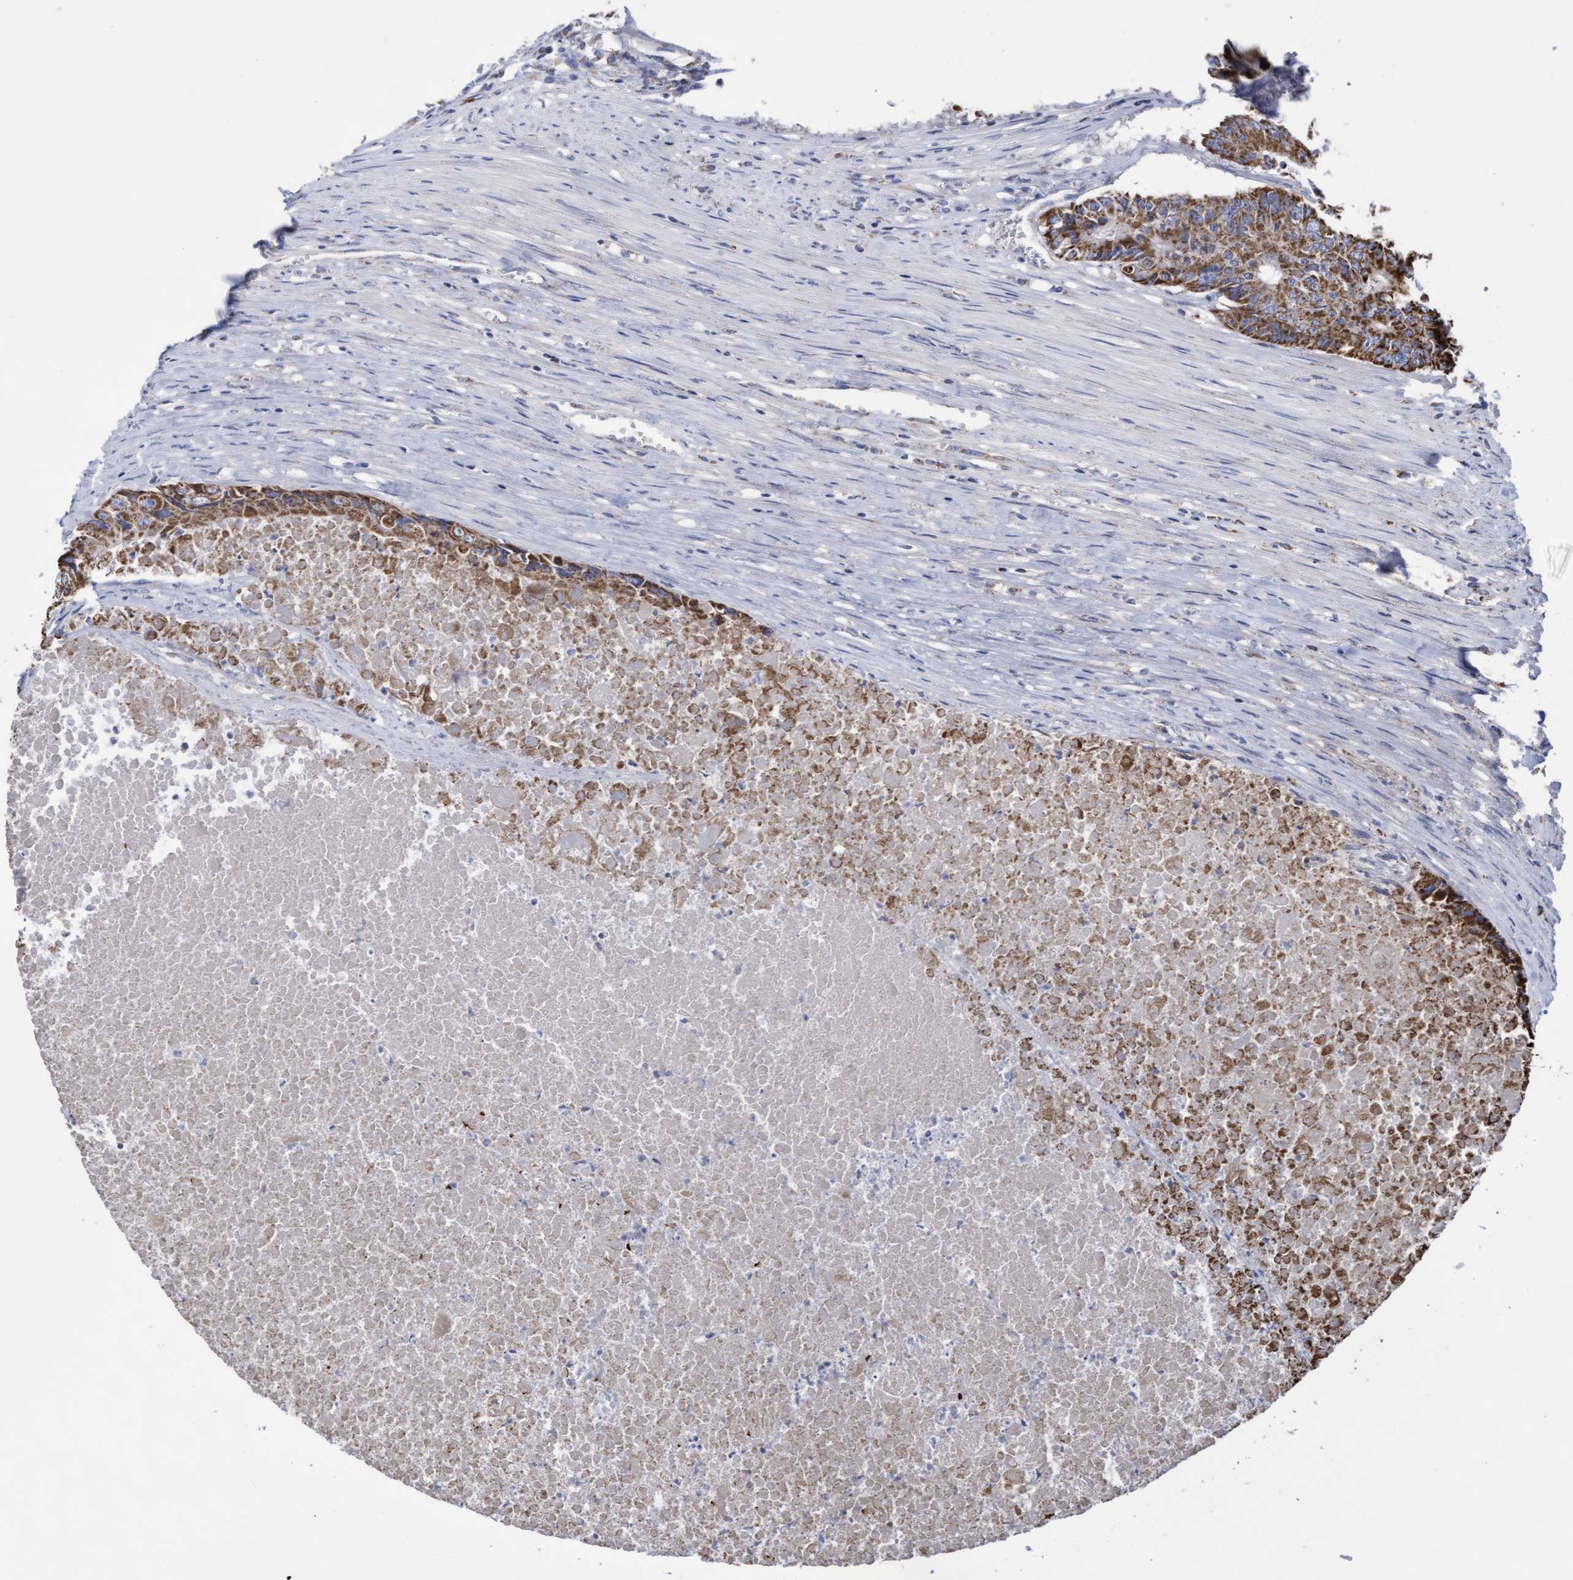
{"staining": {"intensity": "strong", "quantity": ">75%", "location": "cytoplasmic/membranous"}, "tissue": "colorectal cancer", "cell_type": "Tumor cells", "image_type": "cancer", "snomed": [{"axis": "morphology", "description": "Adenocarcinoma, NOS"}, {"axis": "topography", "description": "Colon"}], "caption": "Human colorectal cancer (adenocarcinoma) stained for a protein (brown) displays strong cytoplasmic/membranous positive expression in approximately >75% of tumor cells.", "gene": "COBL", "patient": {"sex": "male", "age": 87}}